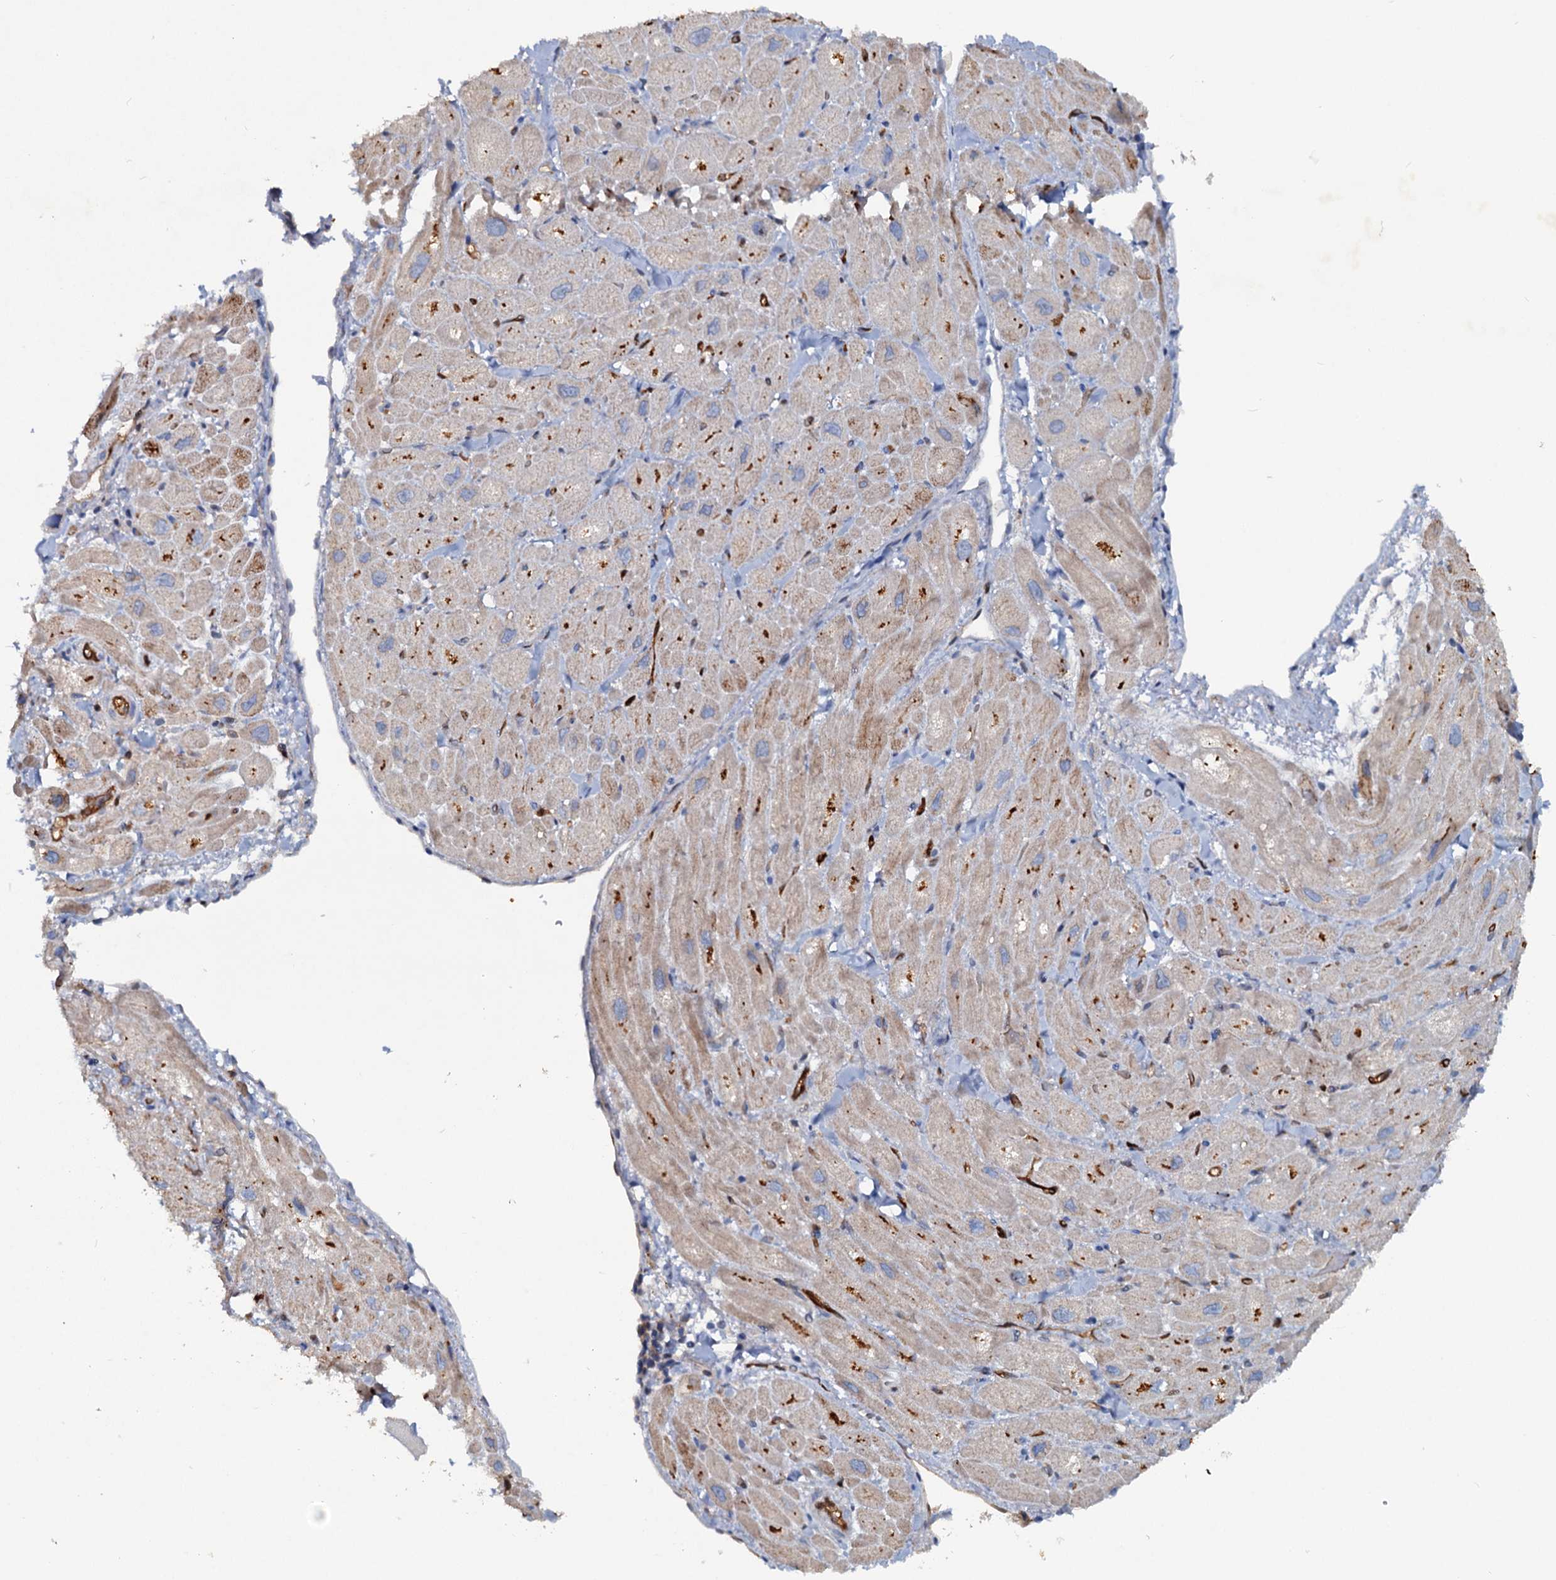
{"staining": {"intensity": "weak", "quantity": "25%-75%", "location": "cytoplasmic/membranous"}, "tissue": "heart muscle", "cell_type": "Cardiomyocytes", "image_type": "normal", "snomed": [{"axis": "morphology", "description": "Normal tissue, NOS"}, {"axis": "topography", "description": "Heart"}], "caption": "Immunohistochemistry staining of normal heart muscle, which demonstrates low levels of weak cytoplasmic/membranous positivity in approximately 25%-75% of cardiomyocytes indicating weak cytoplasmic/membranous protein expression. The staining was performed using DAB (3,3'-diaminobenzidine) (brown) for protein detection and nuclei were counterstained in hematoxylin (blue).", "gene": "IL17RD", "patient": {"sex": "male", "age": 65}}